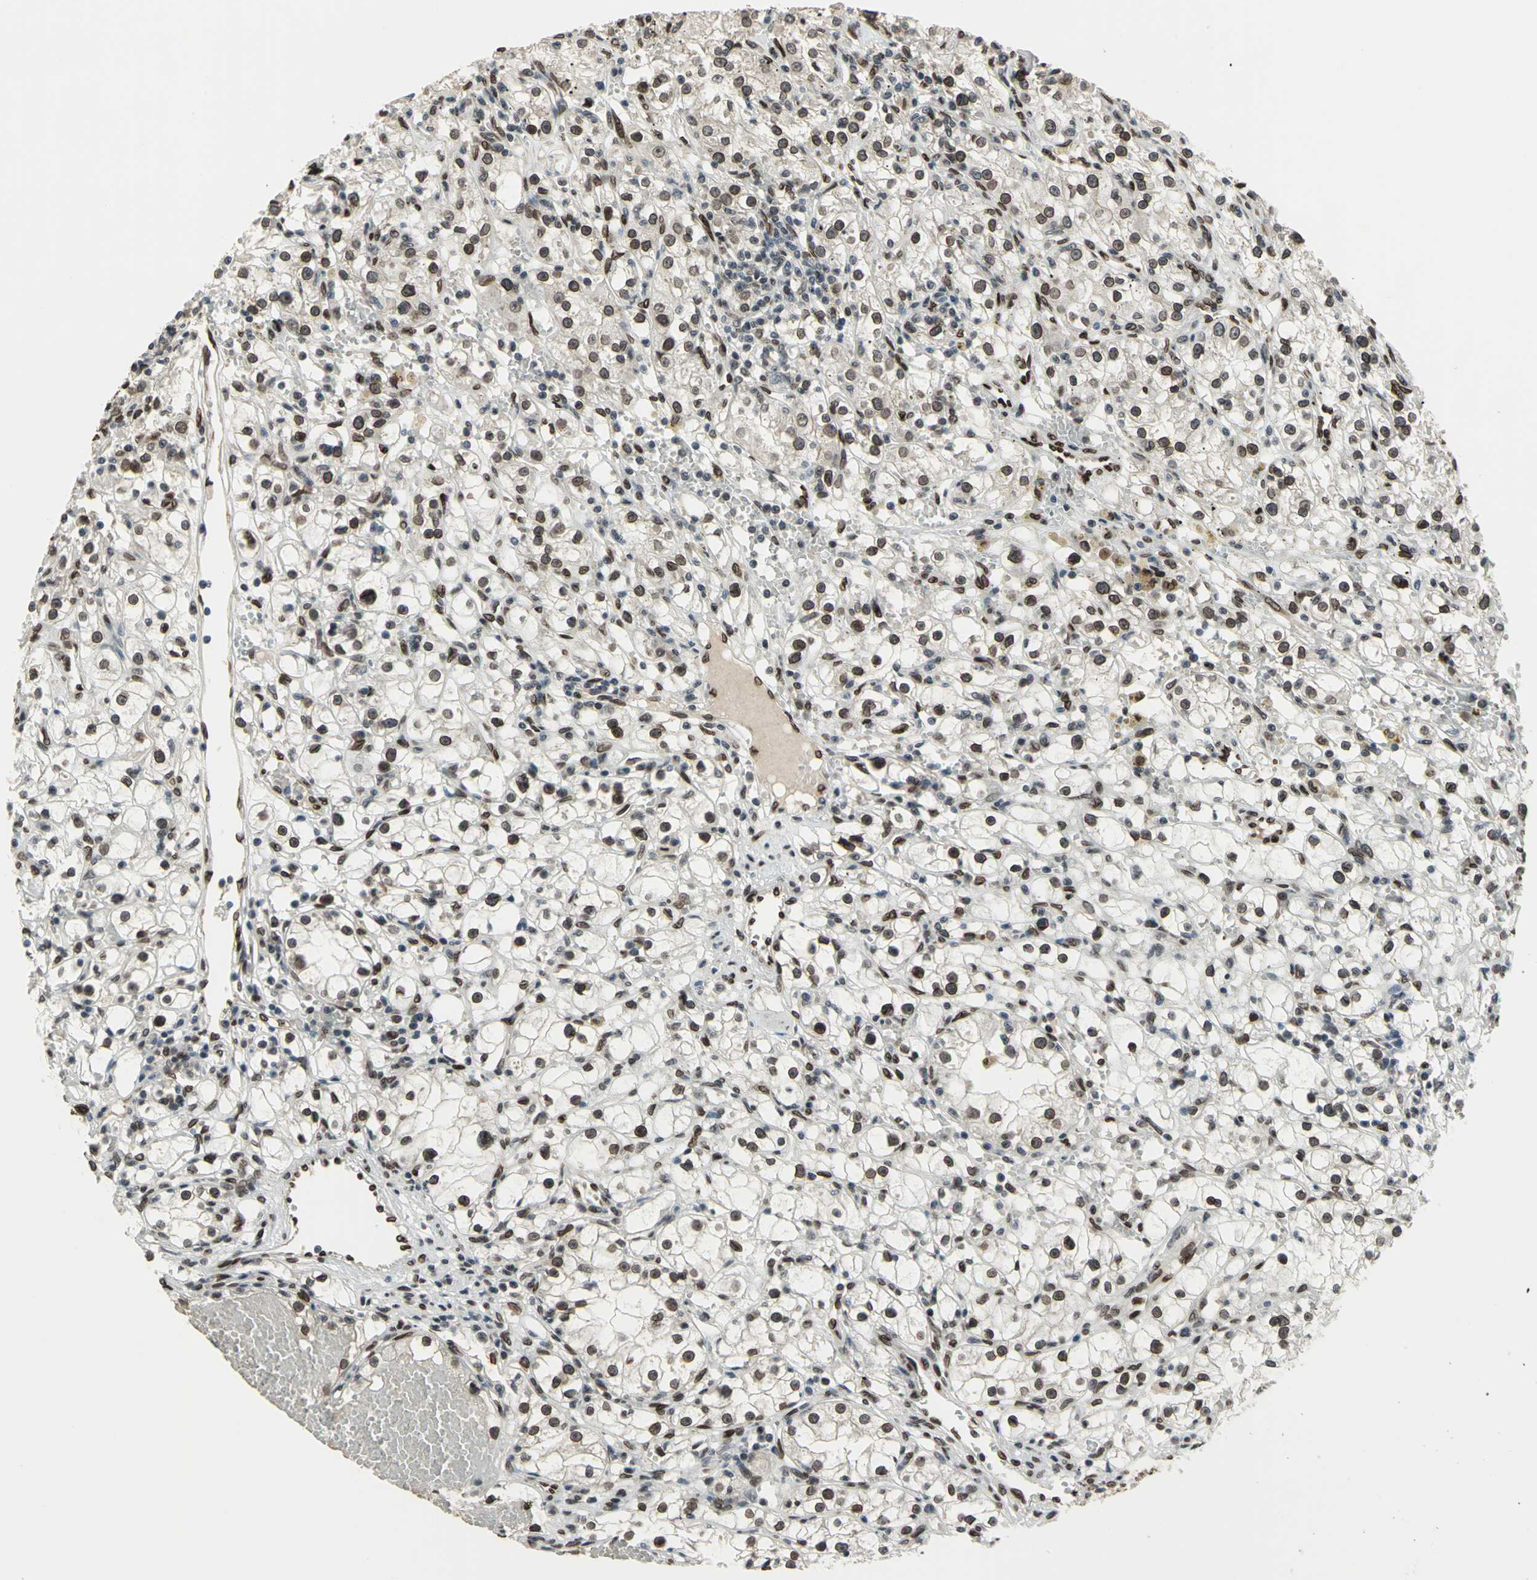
{"staining": {"intensity": "moderate", "quantity": ">75%", "location": "cytoplasmic/membranous,nuclear"}, "tissue": "renal cancer", "cell_type": "Tumor cells", "image_type": "cancer", "snomed": [{"axis": "morphology", "description": "Adenocarcinoma, NOS"}, {"axis": "topography", "description": "Kidney"}], "caption": "IHC micrograph of neoplastic tissue: human renal cancer stained using immunohistochemistry shows medium levels of moderate protein expression localized specifically in the cytoplasmic/membranous and nuclear of tumor cells, appearing as a cytoplasmic/membranous and nuclear brown color.", "gene": "ISY1", "patient": {"sex": "male", "age": 56}}